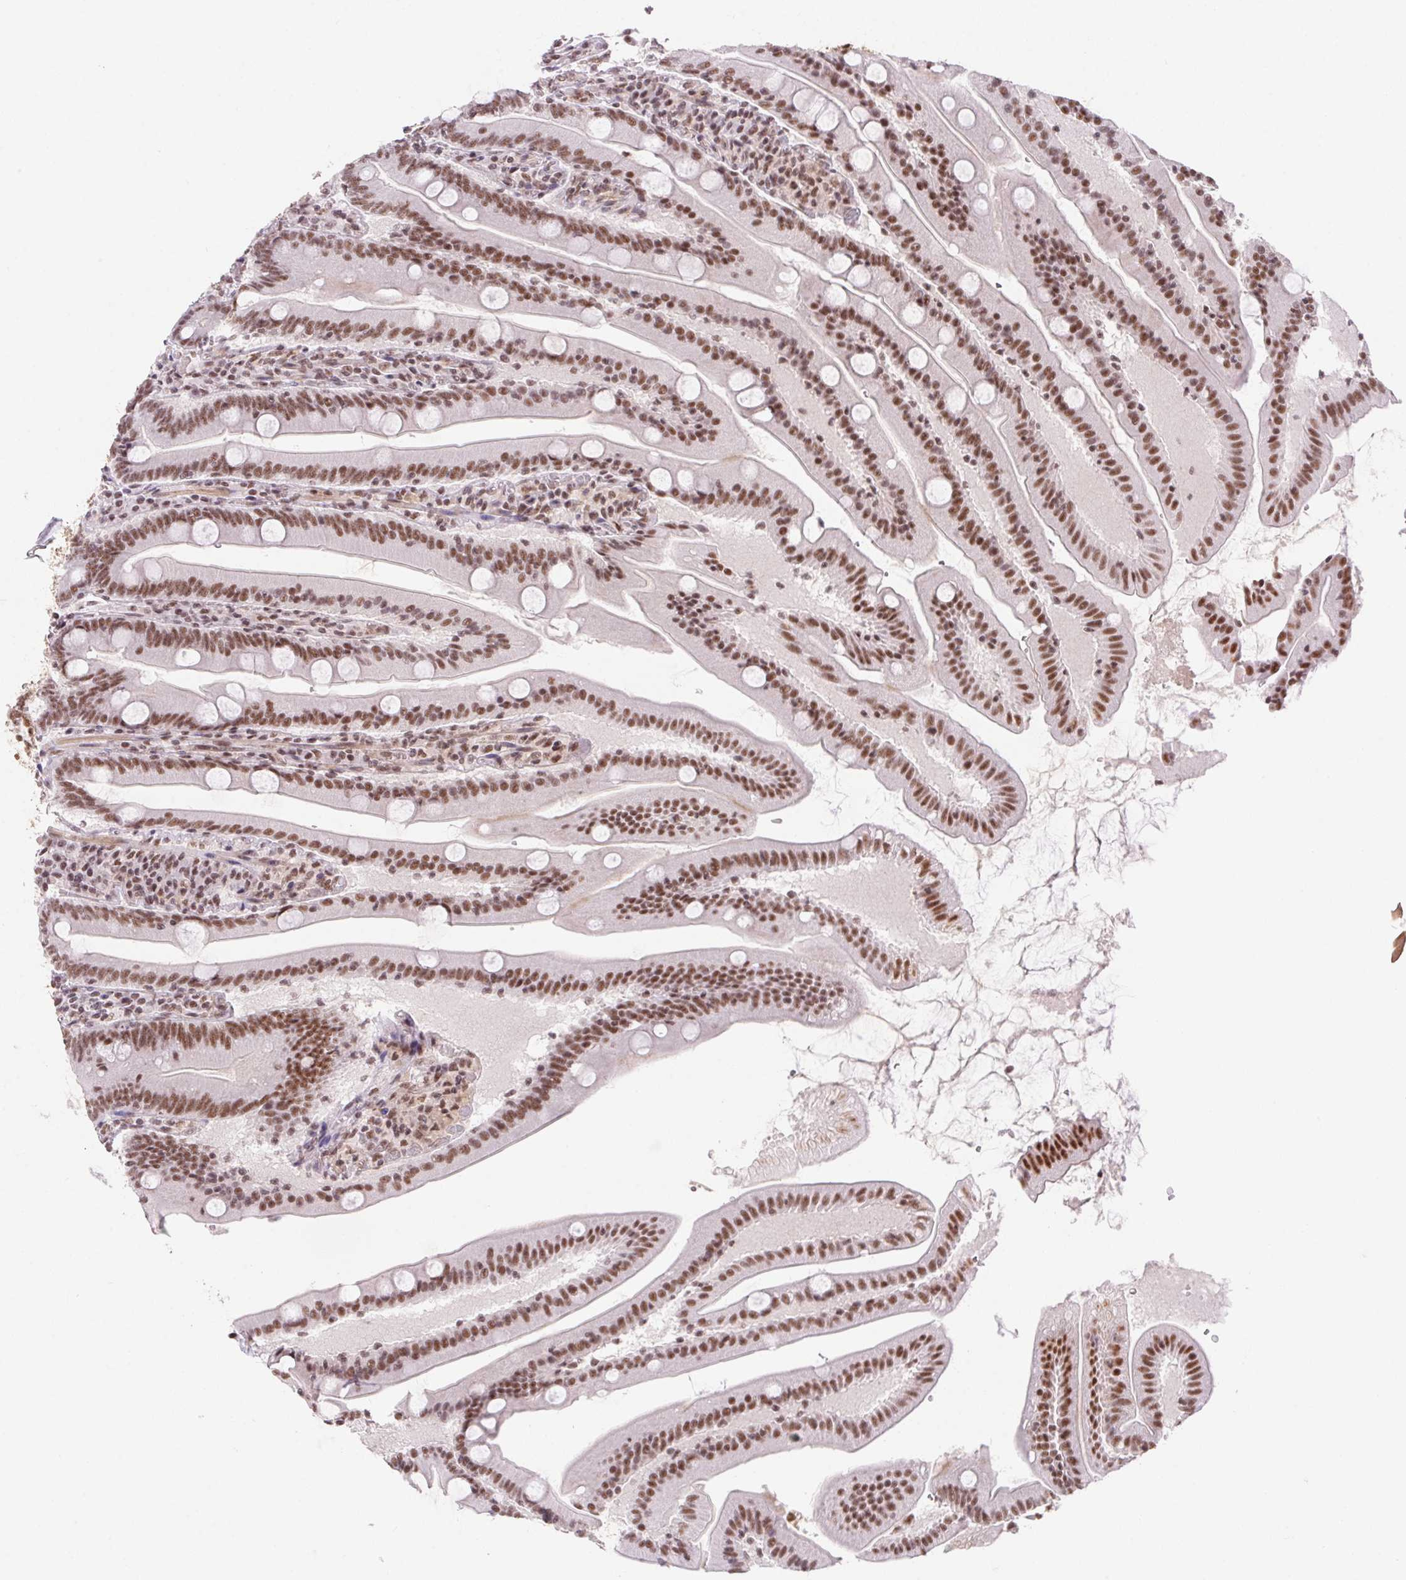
{"staining": {"intensity": "moderate", "quantity": "25%-75%", "location": "nuclear"}, "tissue": "small intestine", "cell_type": "Glandular cells", "image_type": "normal", "snomed": [{"axis": "morphology", "description": "Normal tissue, NOS"}, {"axis": "topography", "description": "Small intestine"}], "caption": "A medium amount of moderate nuclear expression is appreciated in about 25%-75% of glandular cells in benign small intestine.", "gene": "DDX17", "patient": {"sex": "male", "age": 37}}